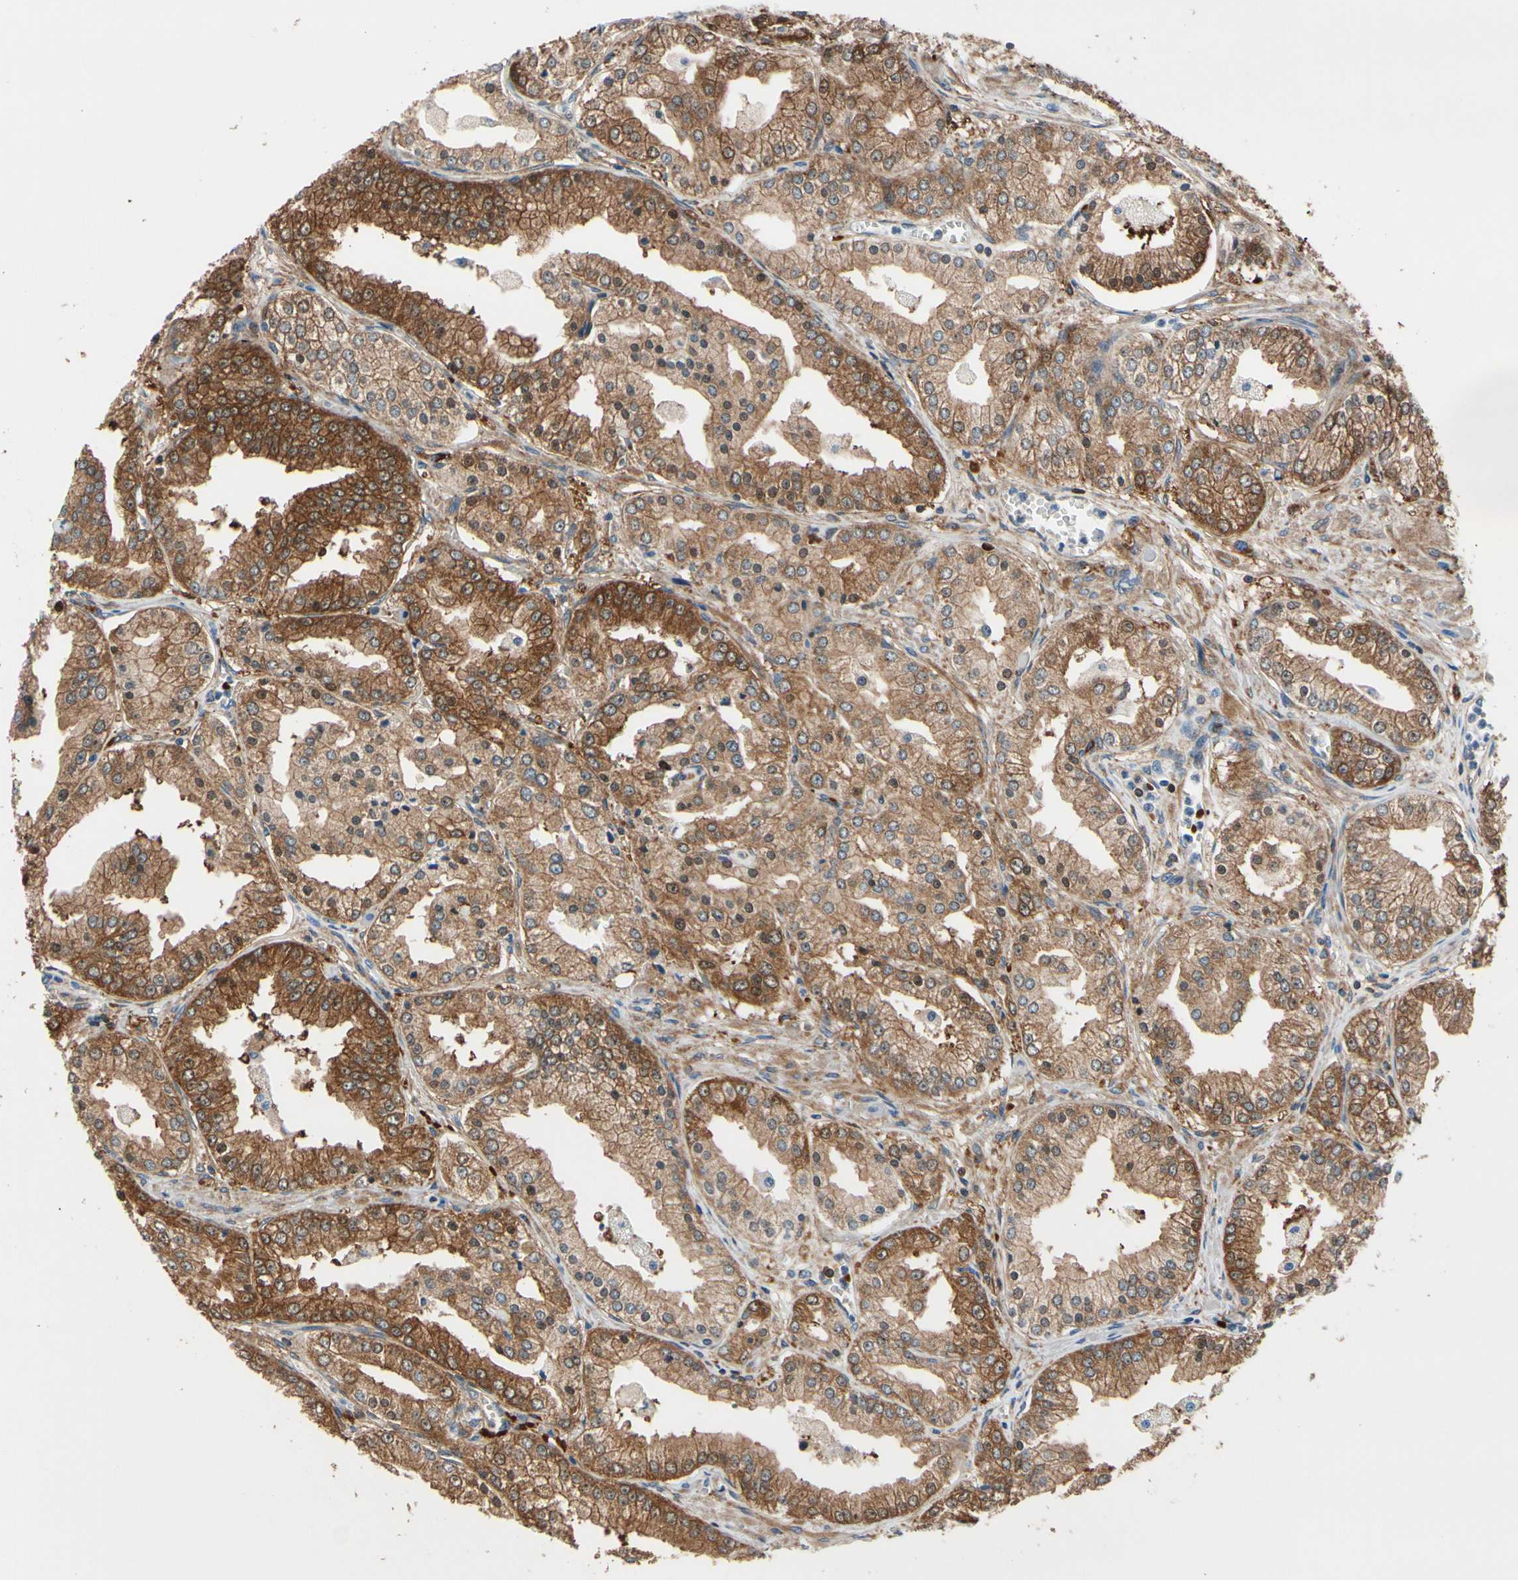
{"staining": {"intensity": "strong", "quantity": ">75%", "location": "cytoplasmic/membranous"}, "tissue": "prostate cancer", "cell_type": "Tumor cells", "image_type": "cancer", "snomed": [{"axis": "morphology", "description": "Adenocarcinoma, High grade"}, {"axis": "topography", "description": "Prostate"}], "caption": "Immunohistochemical staining of prostate adenocarcinoma (high-grade) shows high levels of strong cytoplasmic/membranous staining in approximately >75% of tumor cells.", "gene": "PRDX2", "patient": {"sex": "male", "age": 61}}